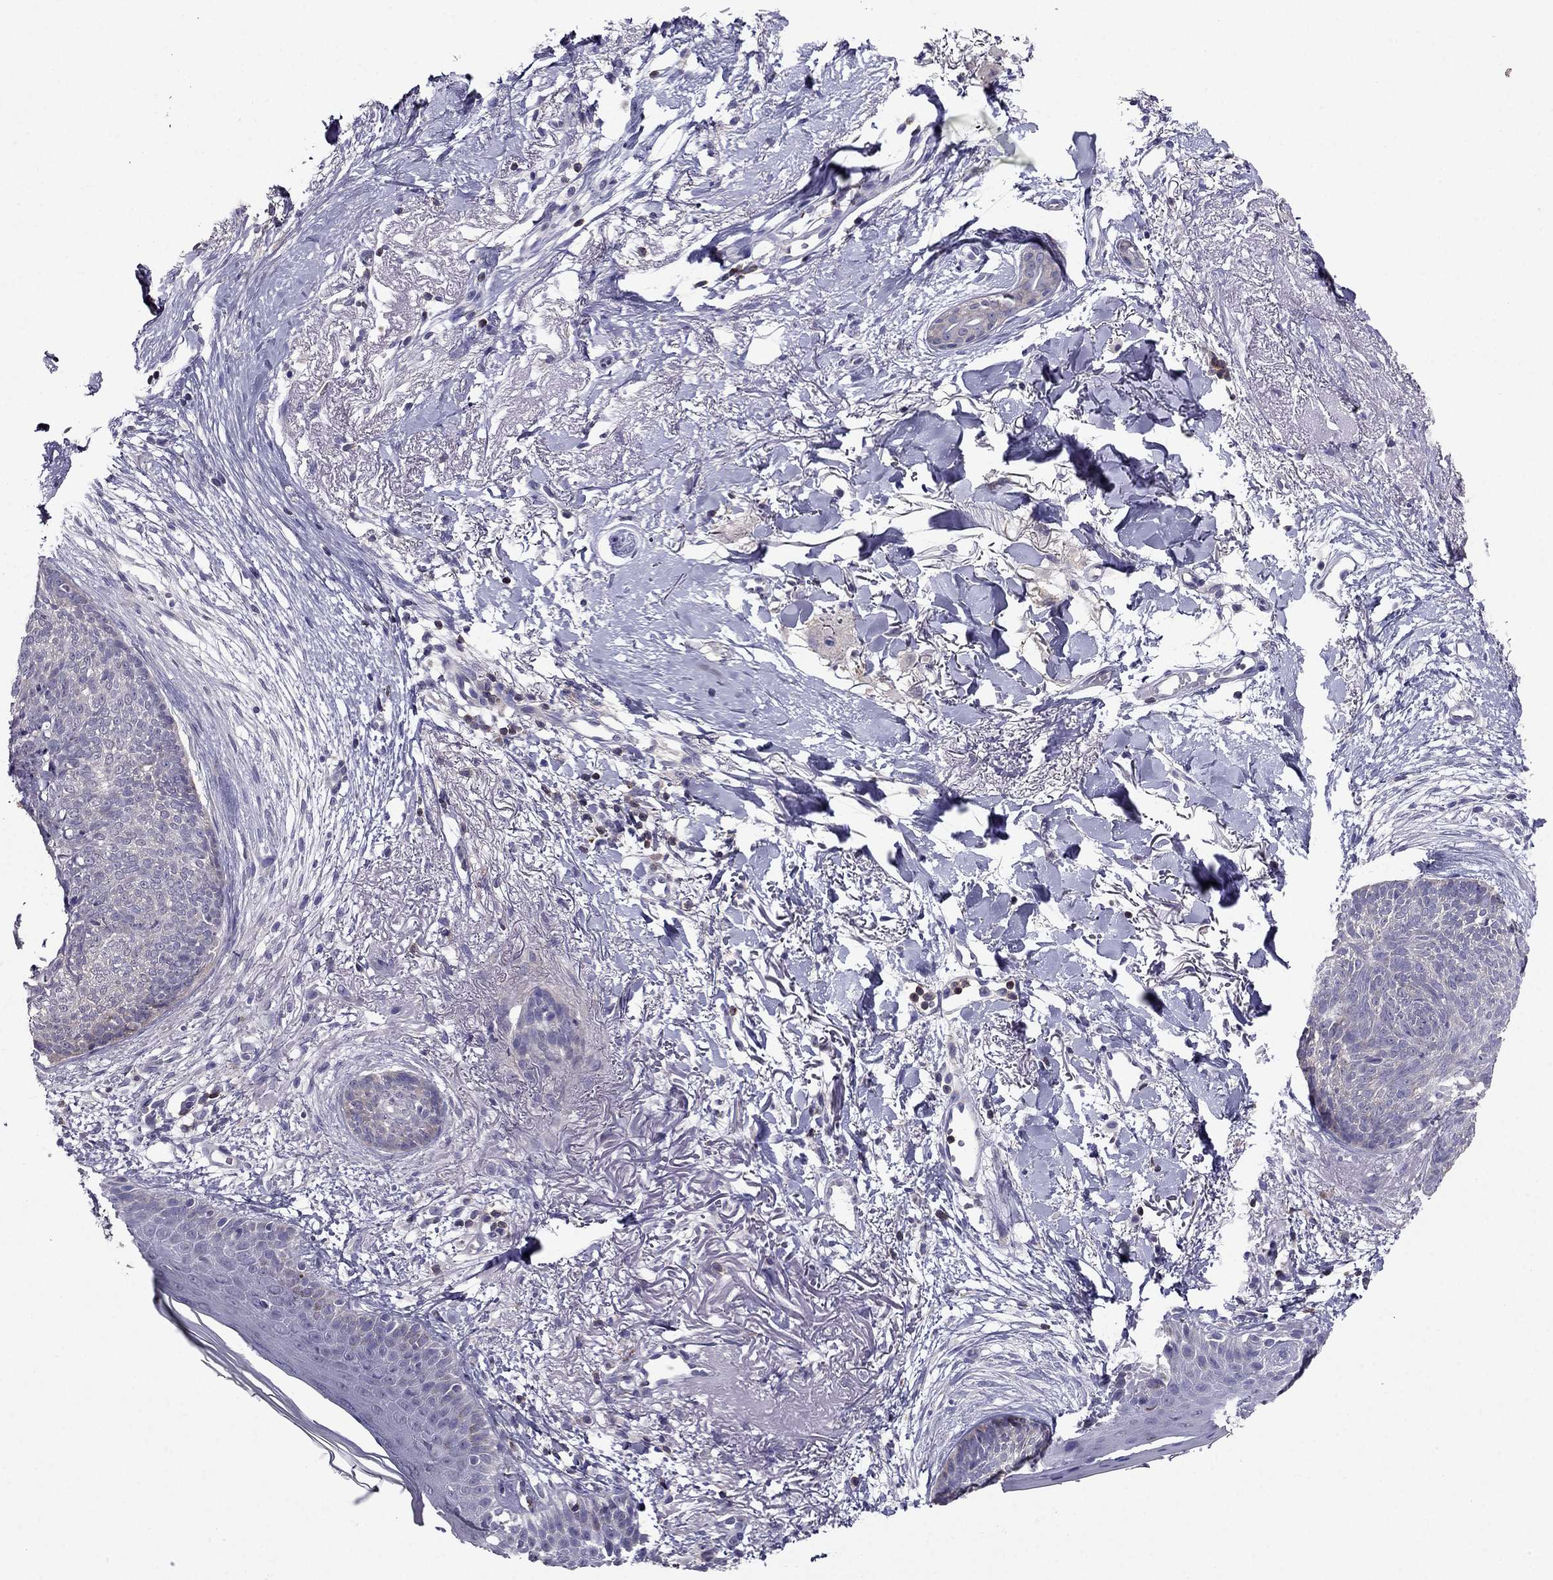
{"staining": {"intensity": "negative", "quantity": "none", "location": "none"}, "tissue": "skin cancer", "cell_type": "Tumor cells", "image_type": "cancer", "snomed": [{"axis": "morphology", "description": "Normal tissue, NOS"}, {"axis": "morphology", "description": "Basal cell carcinoma"}, {"axis": "topography", "description": "Skin"}], "caption": "Immunohistochemical staining of skin basal cell carcinoma shows no significant positivity in tumor cells.", "gene": "AAK1", "patient": {"sex": "male", "age": 84}}